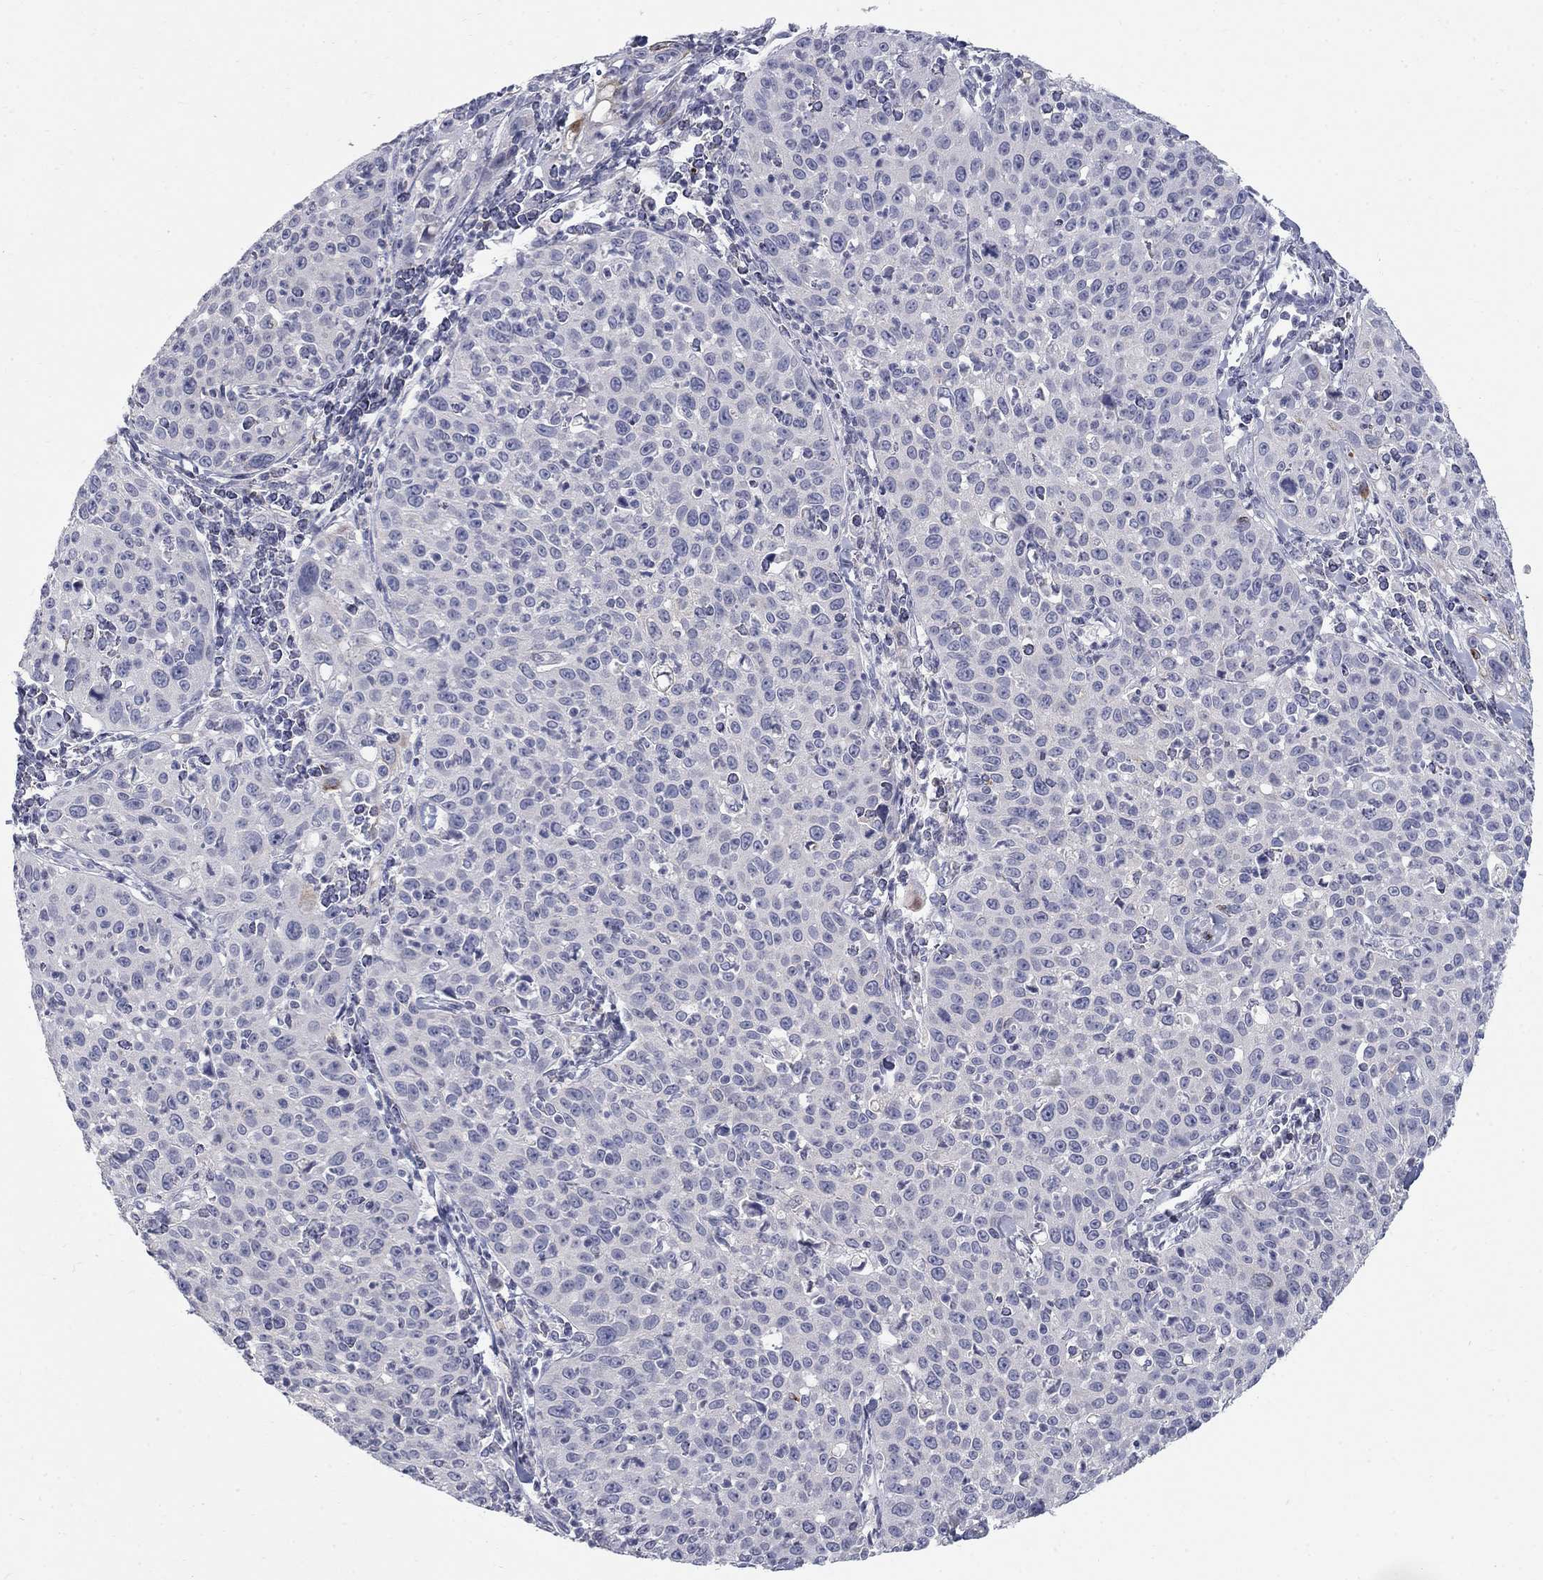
{"staining": {"intensity": "negative", "quantity": "none", "location": "none"}, "tissue": "cervical cancer", "cell_type": "Tumor cells", "image_type": "cancer", "snomed": [{"axis": "morphology", "description": "Squamous cell carcinoma, NOS"}, {"axis": "topography", "description": "Cervix"}], "caption": "Immunohistochemistry image of cervical cancer stained for a protein (brown), which demonstrates no staining in tumor cells.", "gene": "NTRK2", "patient": {"sex": "female", "age": 26}}